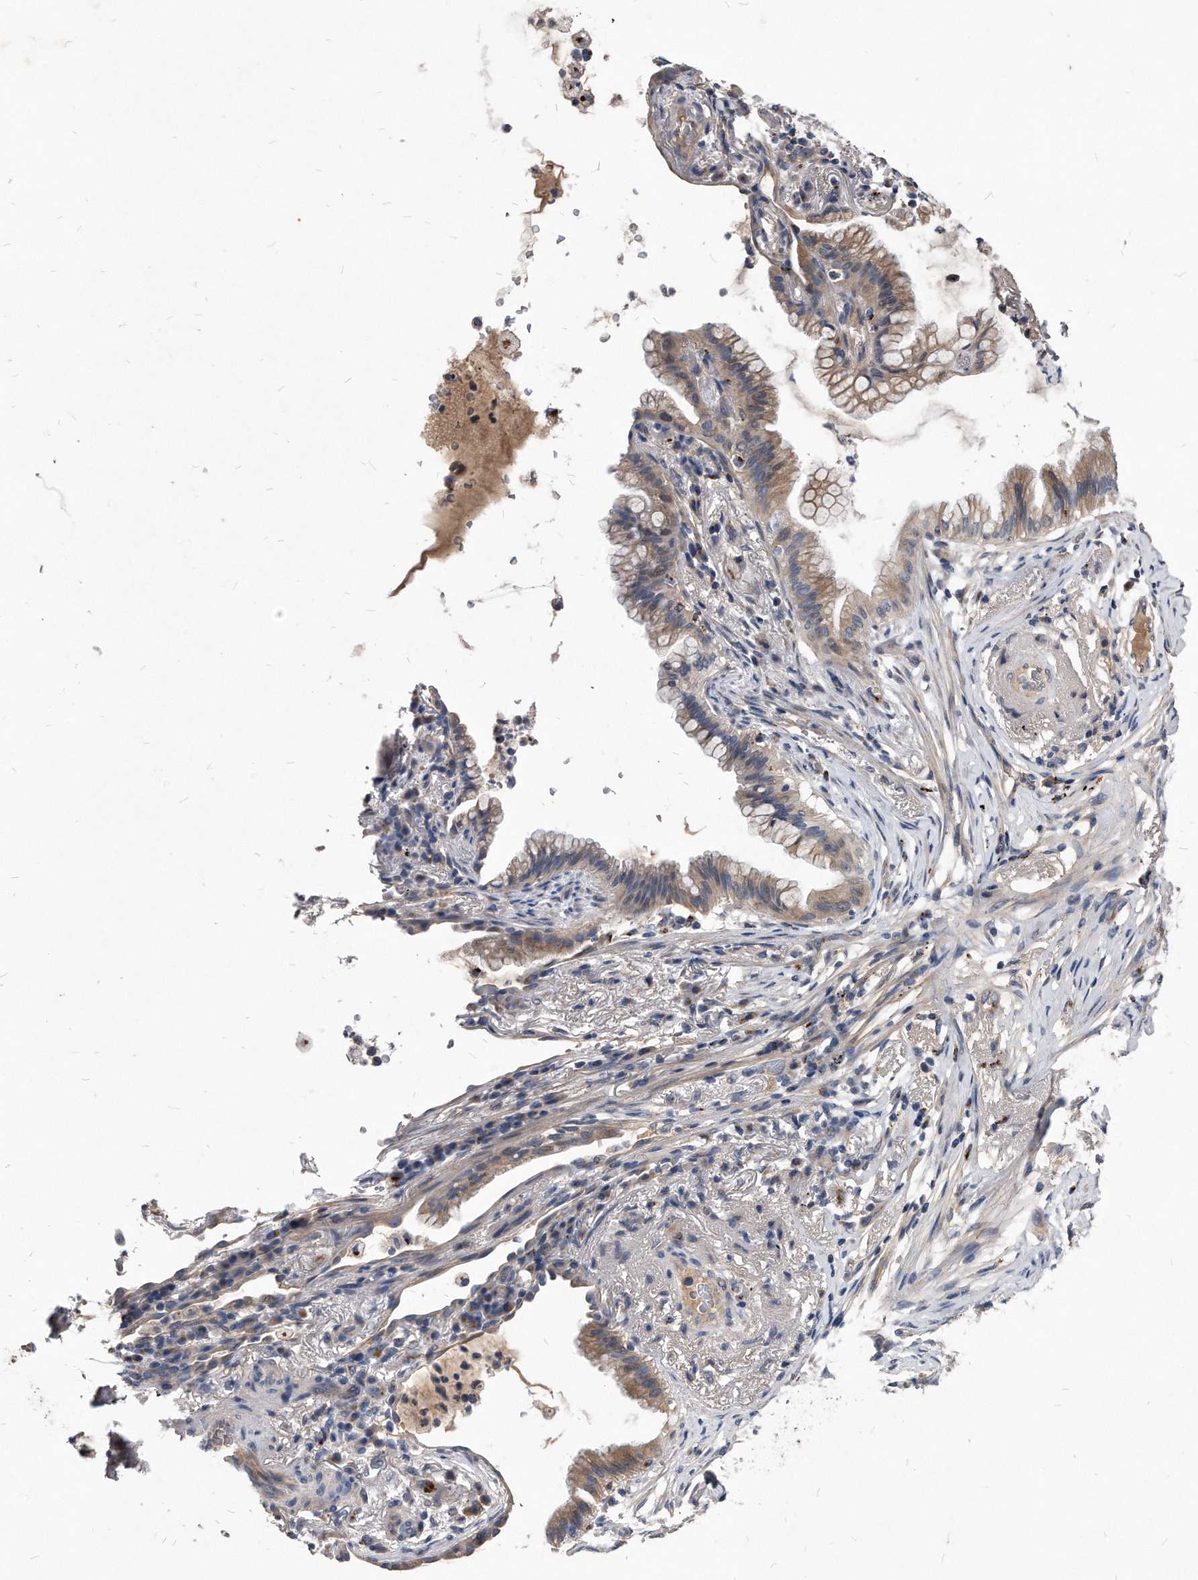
{"staining": {"intensity": "weak", "quantity": ">75%", "location": "cytoplasmic/membranous"}, "tissue": "lung cancer", "cell_type": "Tumor cells", "image_type": "cancer", "snomed": [{"axis": "morphology", "description": "Adenocarcinoma, NOS"}, {"axis": "topography", "description": "Lung"}], "caption": "Protein positivity by immunohistochemistry (IHC) demonstrates weak cytoplasmic/membranous expression in about >75% of tumor cells in lung adenocarcinoma.", "gene": "MGAT4A", "patient": {"sex": "female", "age": 70}}